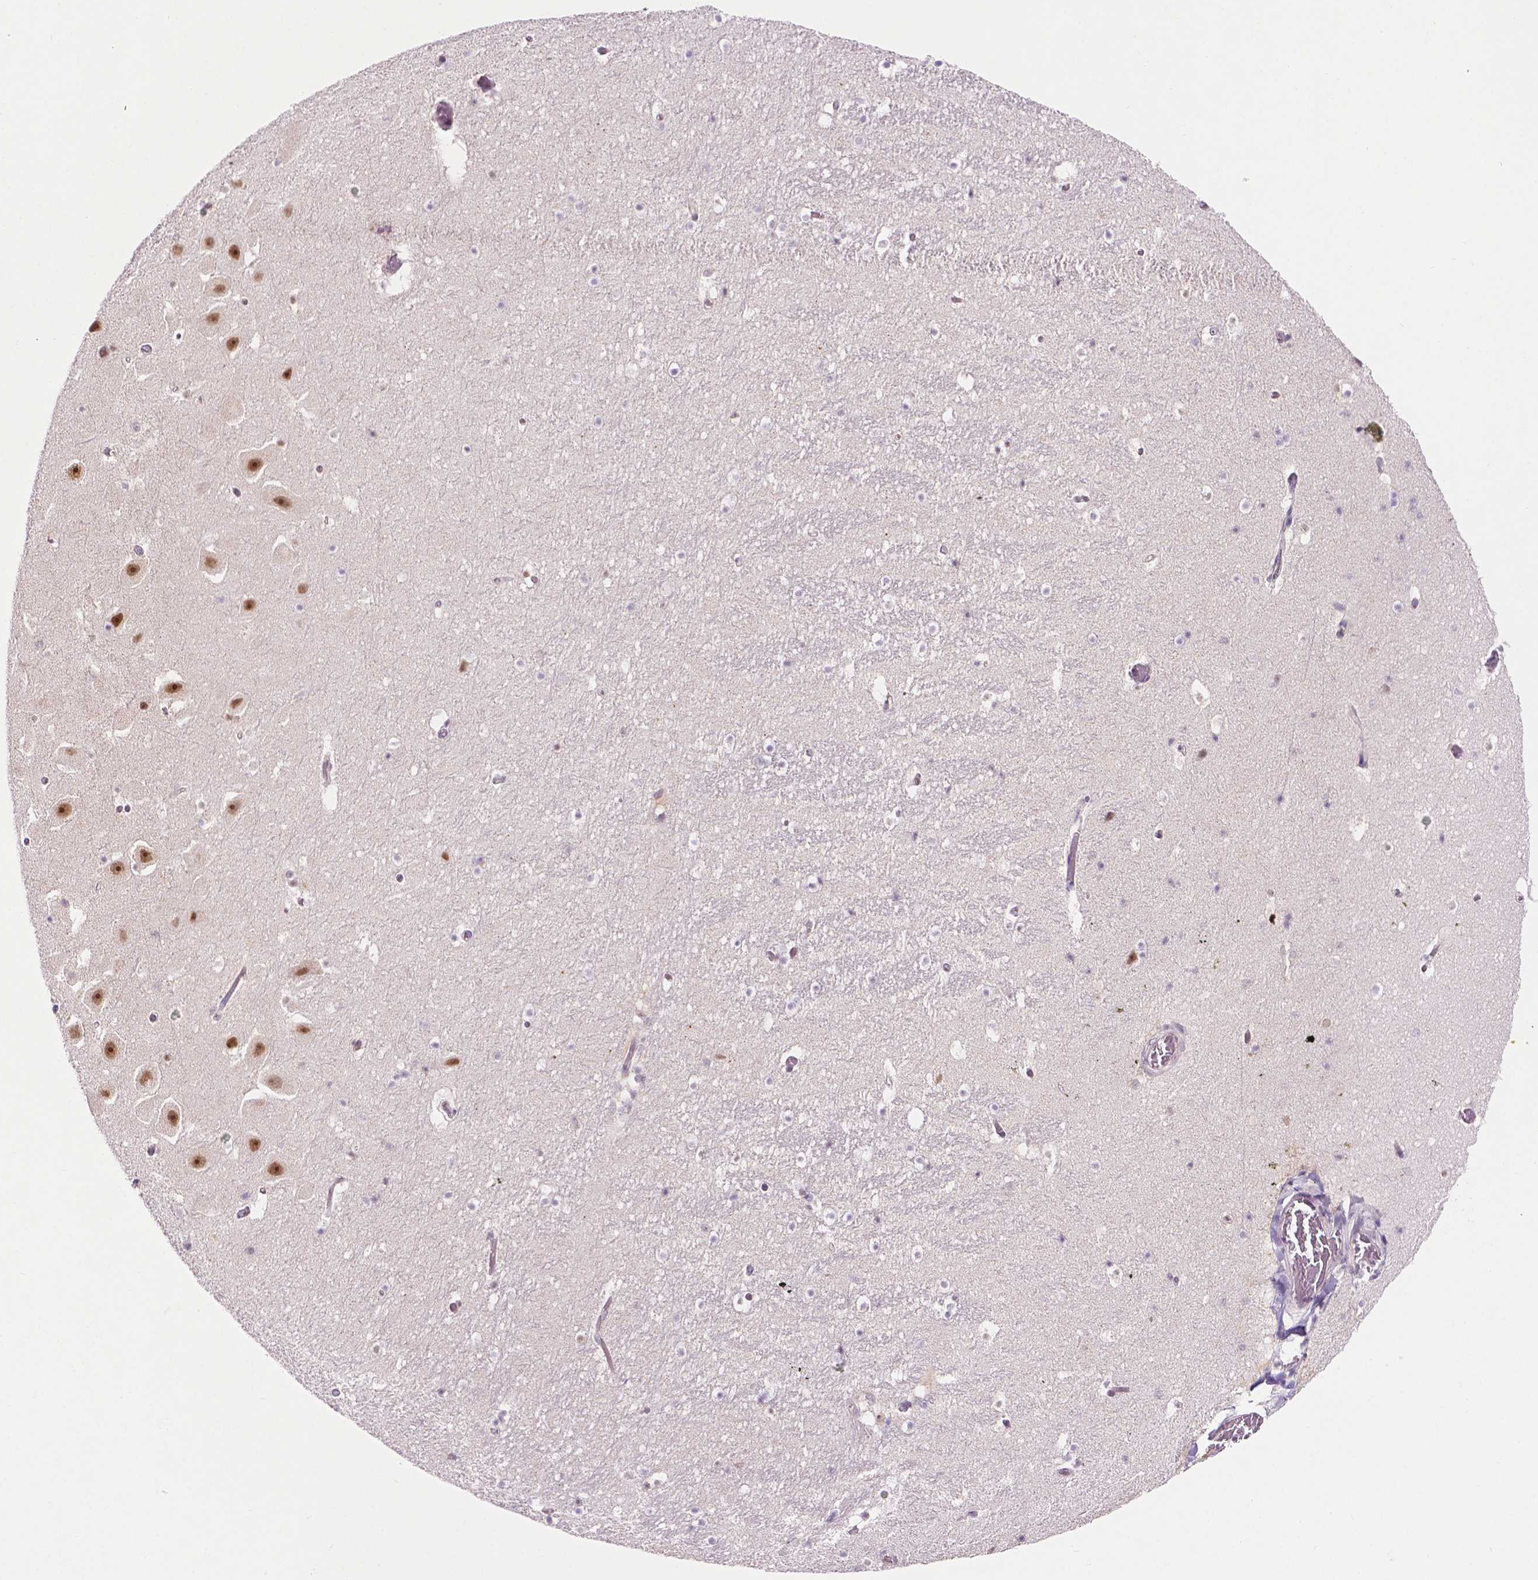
{"staining": {"intensity": "negative", "quantity": "none", "location": "none"}, "tissue": "hippocampus", "cell_type": "Glial cells", "image_type": "normal", "snomed": [{"axis": "morphology", "description": "Normal tissue, NOS"}, {"axis": "topography", "description": "Hippocampus"}], "caption": "Immunohistochemical staining of benign hippocampus shows no significant positivity in glial cells. (DAB (3,3'-diaminobenzidine) IHC visualized using brightfield microscopy, high magnification).", "gene": "FAM50B", "patient": {"sex": "male", "age": 26}}